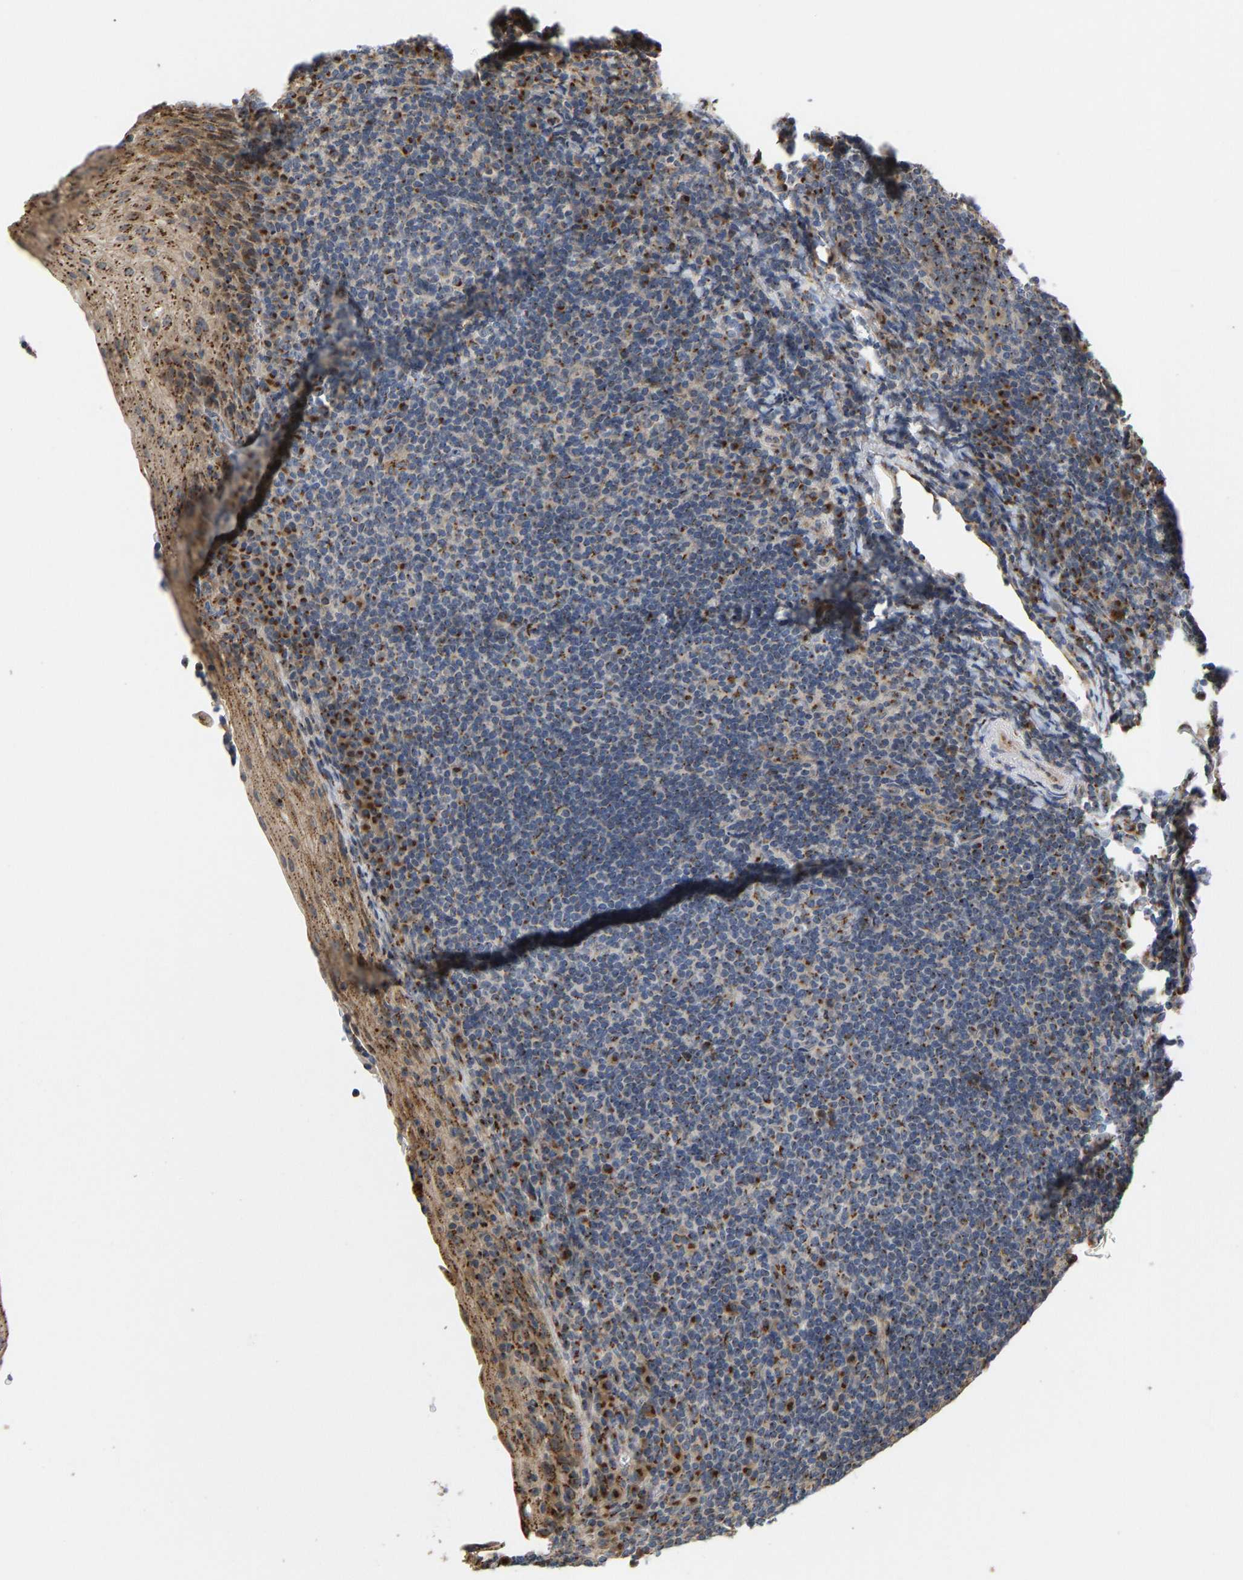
{"staining": {"intensity": "strong", "quantity": ">75%", "location": "cytoplasmic/membranous"}, "tissue": "tonsil", "cell_type": "Germinal center cells", "image_type": "normal", "snomed": [{"axis": "morphology", "description": "Normal tissue, NOS"}, {"axis": "topography", "description": "Tonsil"}], "caption": "Strong cytoplasmic/membranous protein positivity is appreciated in about >75% of germinal center cells in tonsil. (DAB (3,3'-diaminobenzidine) = brown stain, brightfield microscopy at high magnification).", "gene": "YIPF4", "patient": {"sex": "male", "age": 37}}